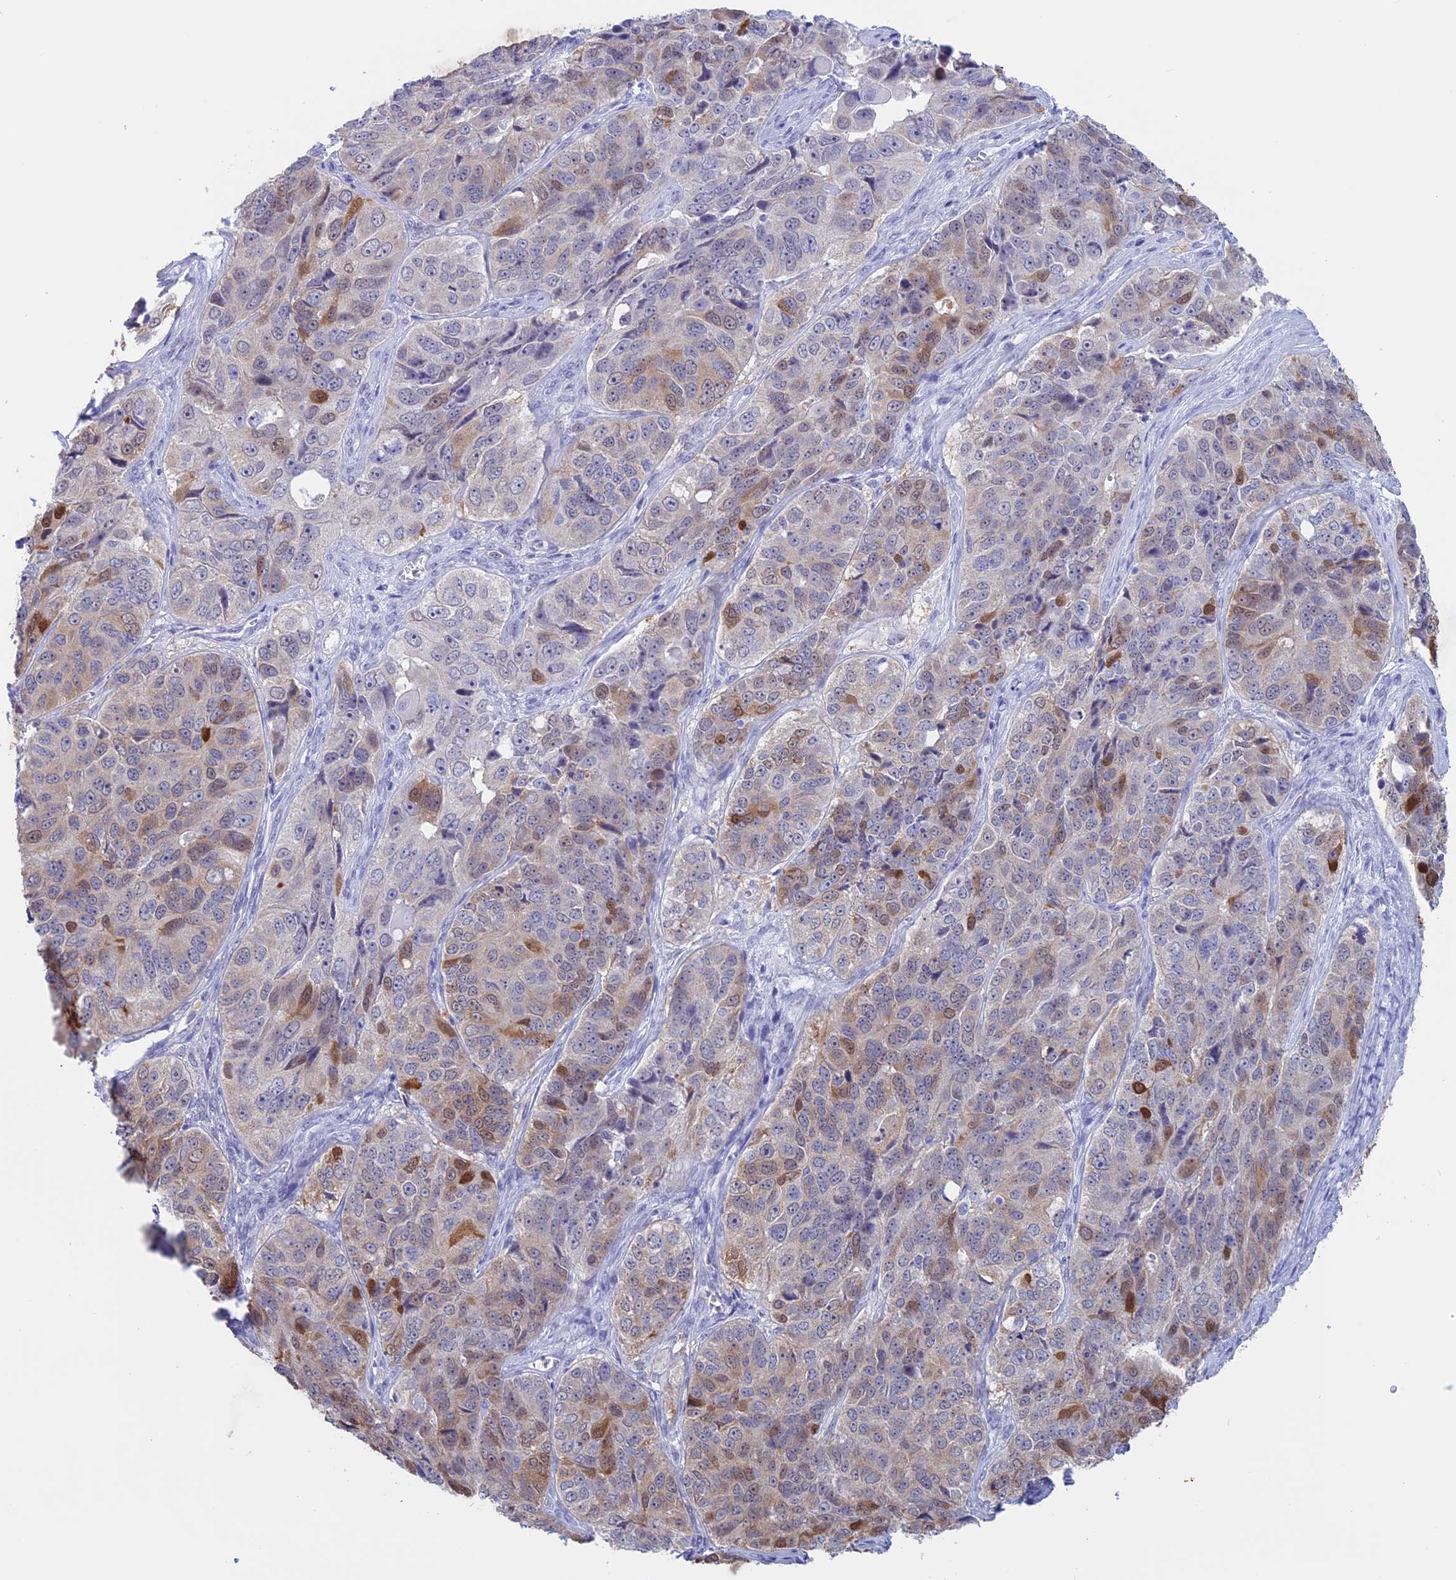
{"staining": {"intensity": "moderate", "quantity": "<25%", "location": "cytoplasmic/membranous,nuclear"}, "tissue": "ovarian cancer", "cell_type": "Tumor cells", "image_type": "cancer", "snomed": [{"axis": "morphology", "description": "Carcinoma, endometroid"}, {"axis": "topography", "description": "Ovary"}], "caption": "The photomicrograph demonstrates a brown stain indicating the presence of a protein in the cytoplasmic/membranous and nuclear of tumor cells in ovarian cancer.", "gene": "LHFPL2", "patient": {"sex": "female", "age": 51}}